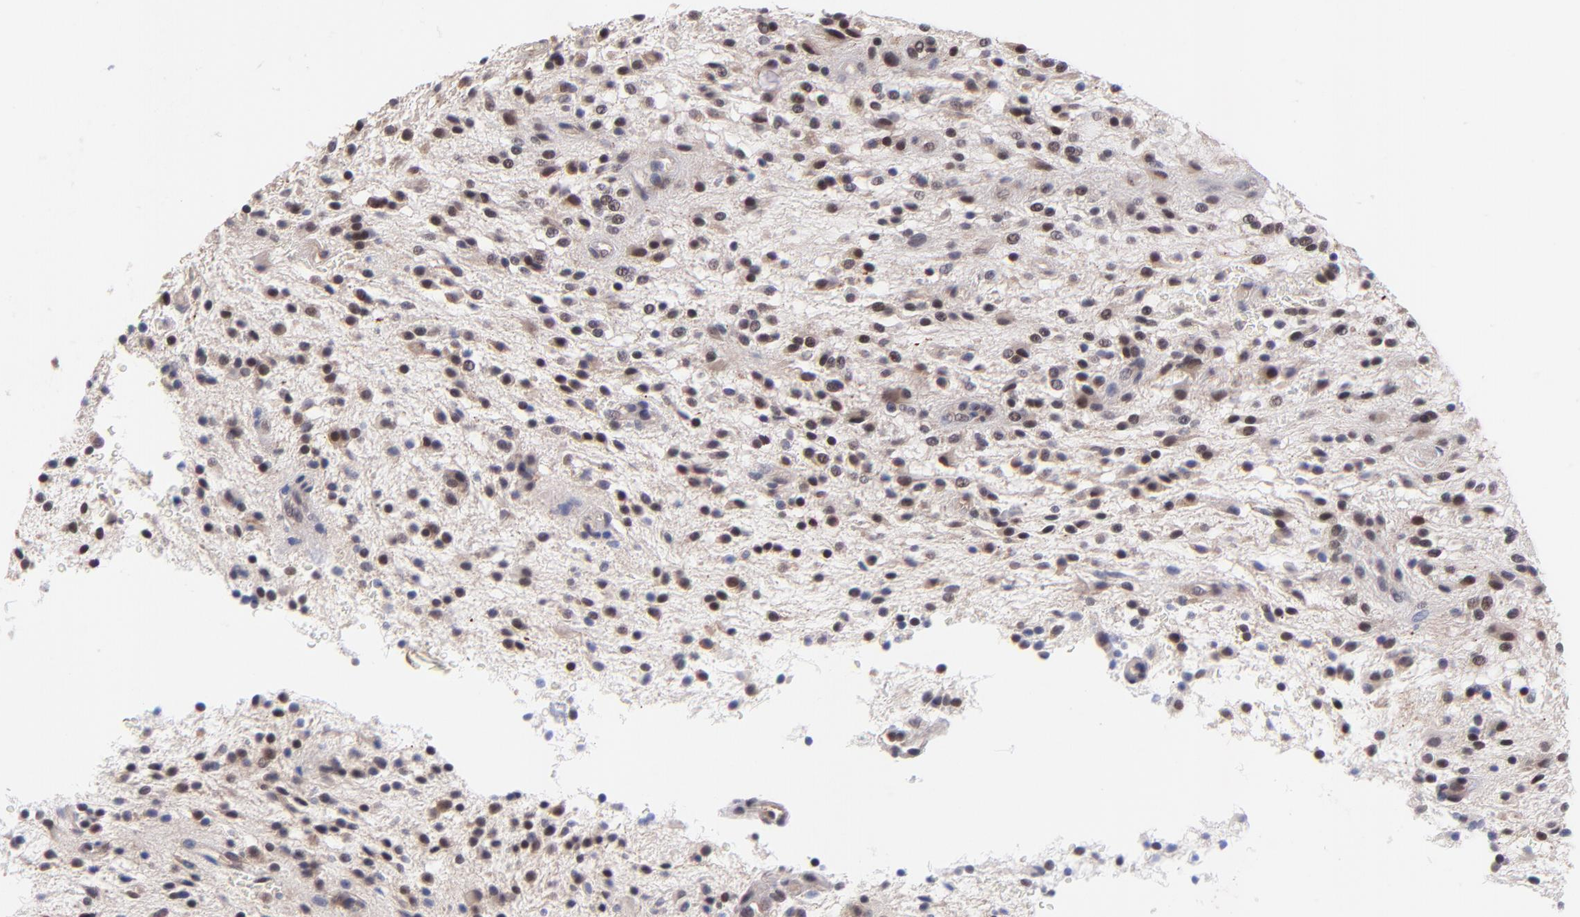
{"staining": {"intensity": "weak", "quantity": "25%-75%", "location": "nuclear"}, "tissue": "glioma", "cell_type": "Tumor cells", "image_type": "cancer", "snomed": [{"axis": "morphology", "description": "Glioma, malignant, NOS"}, {"axis": "topography", "description": "Cerebellum"}], "caption": "Brown immunohistochemical staining in human malignant glioma exhibits weak nuclear positivity in about 25%-75% of tumor cells. (Brightfield microscopy of DAB IHC at high magnification).", "gene": "ZNF747", "patient": {"sex": "female", "age": 10}}